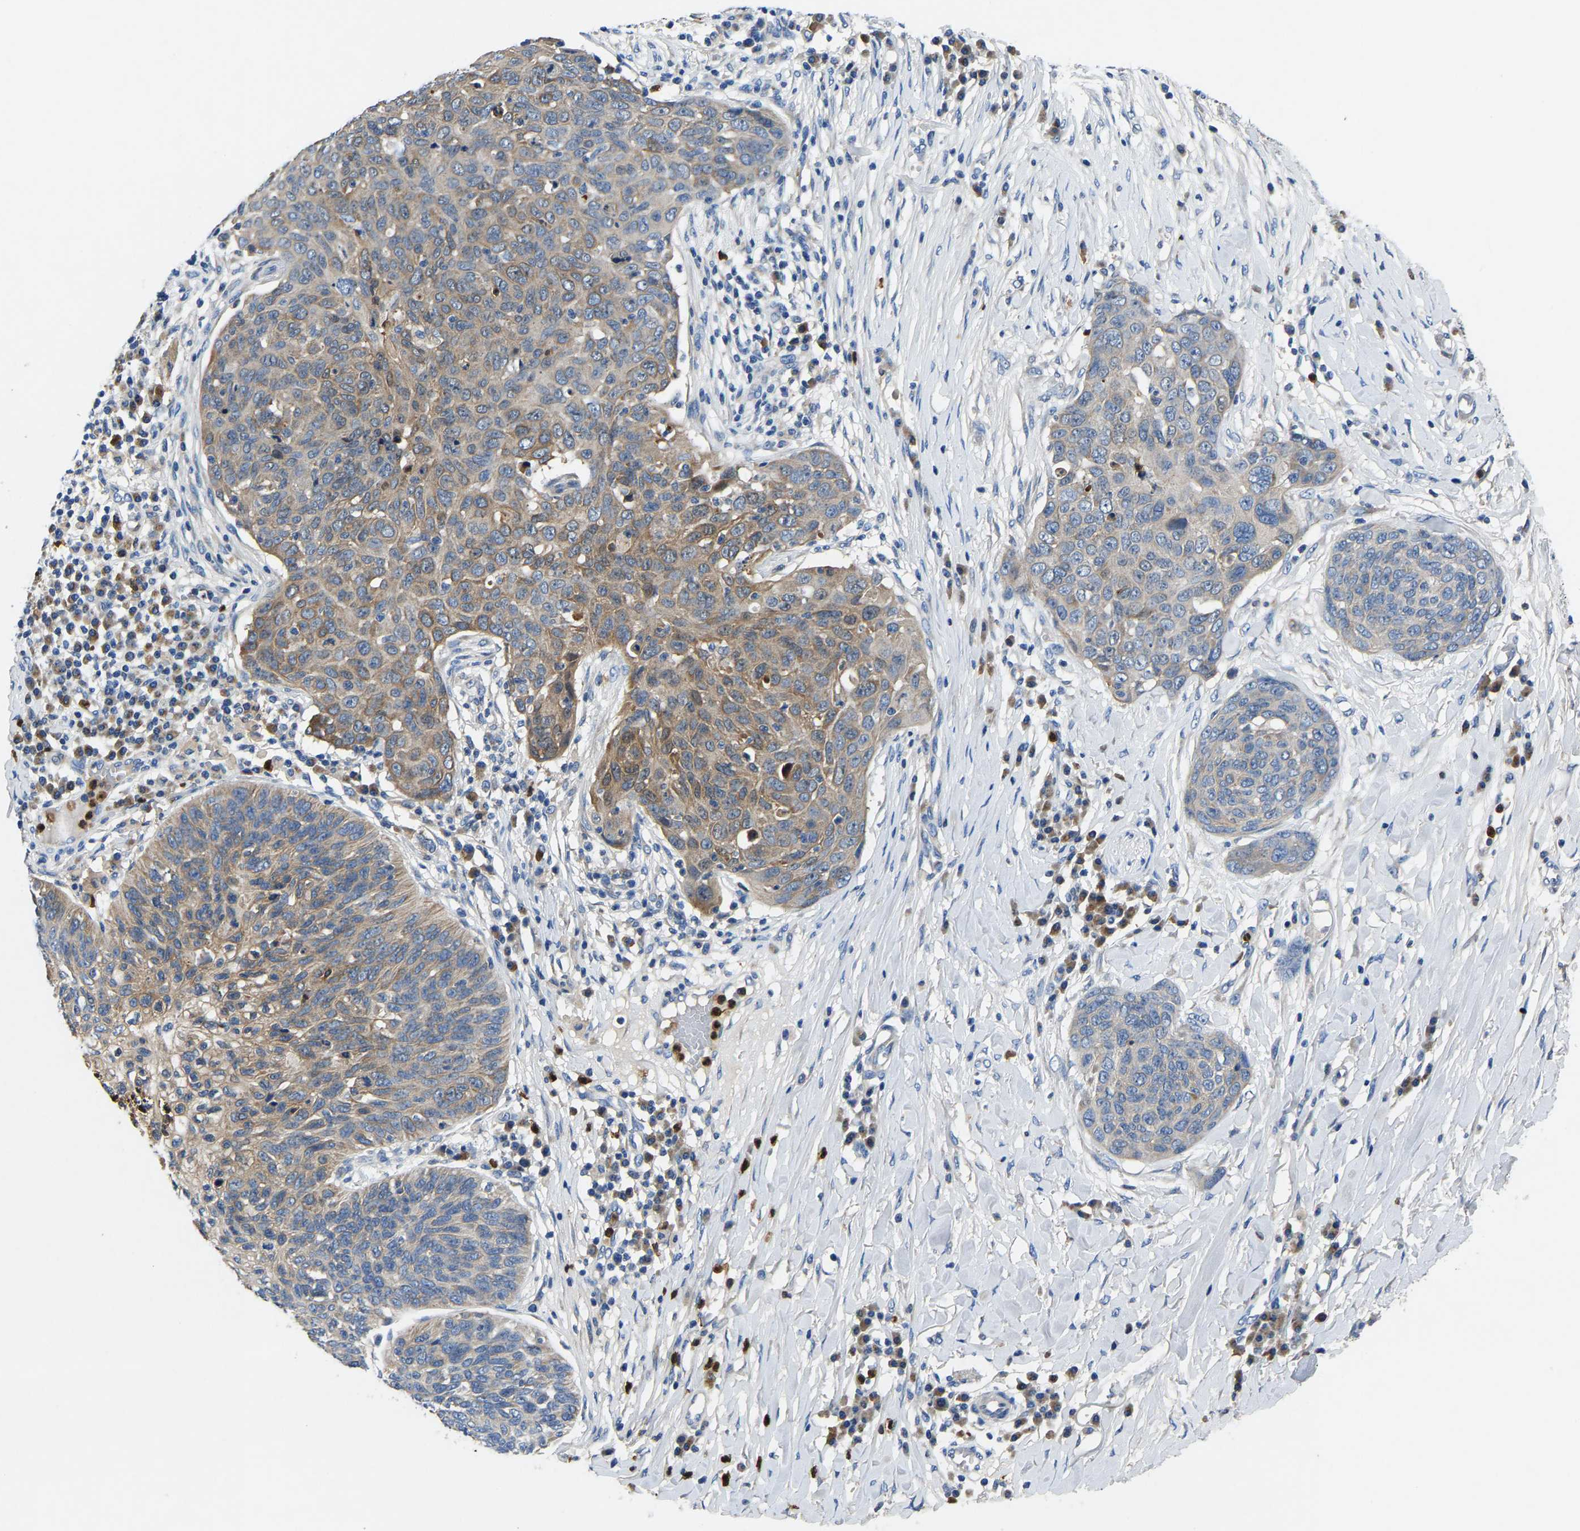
{"staining": {"intensity": "weak", "quantity": "25%-75%", "location": "cytoplasmic/membranous"}, "tissue": "skin cancer", "cell_type": "Tumor cells", "image_type": "cancer", "snomed": [{"axis": "morphology", "description": "Squamous cell carcinoma in situ, NOS"}, {"axis": "morphology", "description": "Squamous cell carcinoma, NOS"}, {"axis": "topography", "description": "Skin"}], "caption": "Squamous cell carcinoma in situ (skin) stained with IHC exhibits weak cytoplasmic/membranous positivity in approximately 25%-75% of tumor cells.", "gene": "TOR1B", "patient": {"sex": "male", "age": 93}}